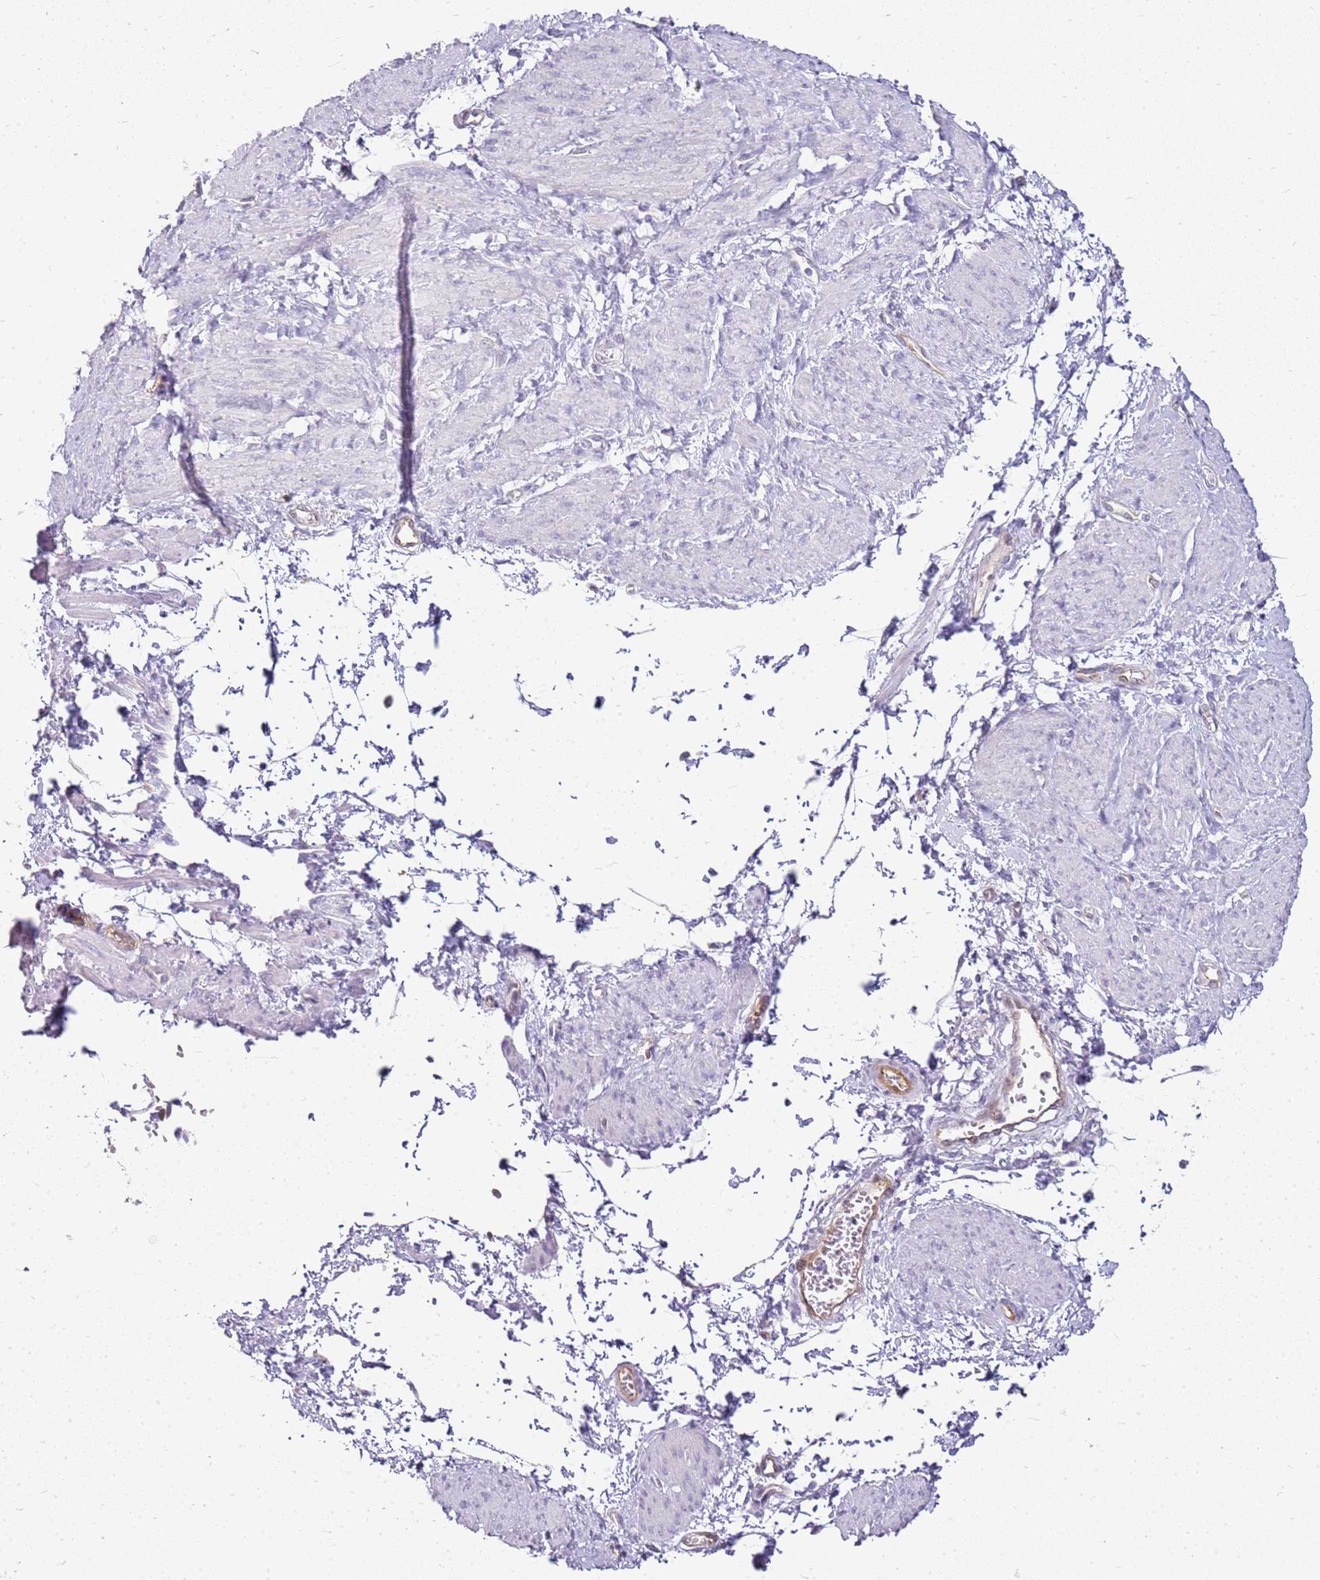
{"staining": {"intensity": "negative", "quantity": "none", "location": "none"}, "tissue": "smooth muscle", "cell_type": "Smooth muscle cells", "image_type": "normal", "snomed": [{"axis": "morphology", "description": "Normal tissue, NOS"}, {"axis": "topography", "description": "Smooth muscle"}, {"axis": "topography", "description": "Uterus"}], "caption": "DAB (3,3'-diaminobenzidine) immunohistochemical staining of normal human smooth muscle demonstrates no significant expression in smooth muscle cells.", "gene": "SULT1E1", "patient": {"sex": "female", "age": 39}}